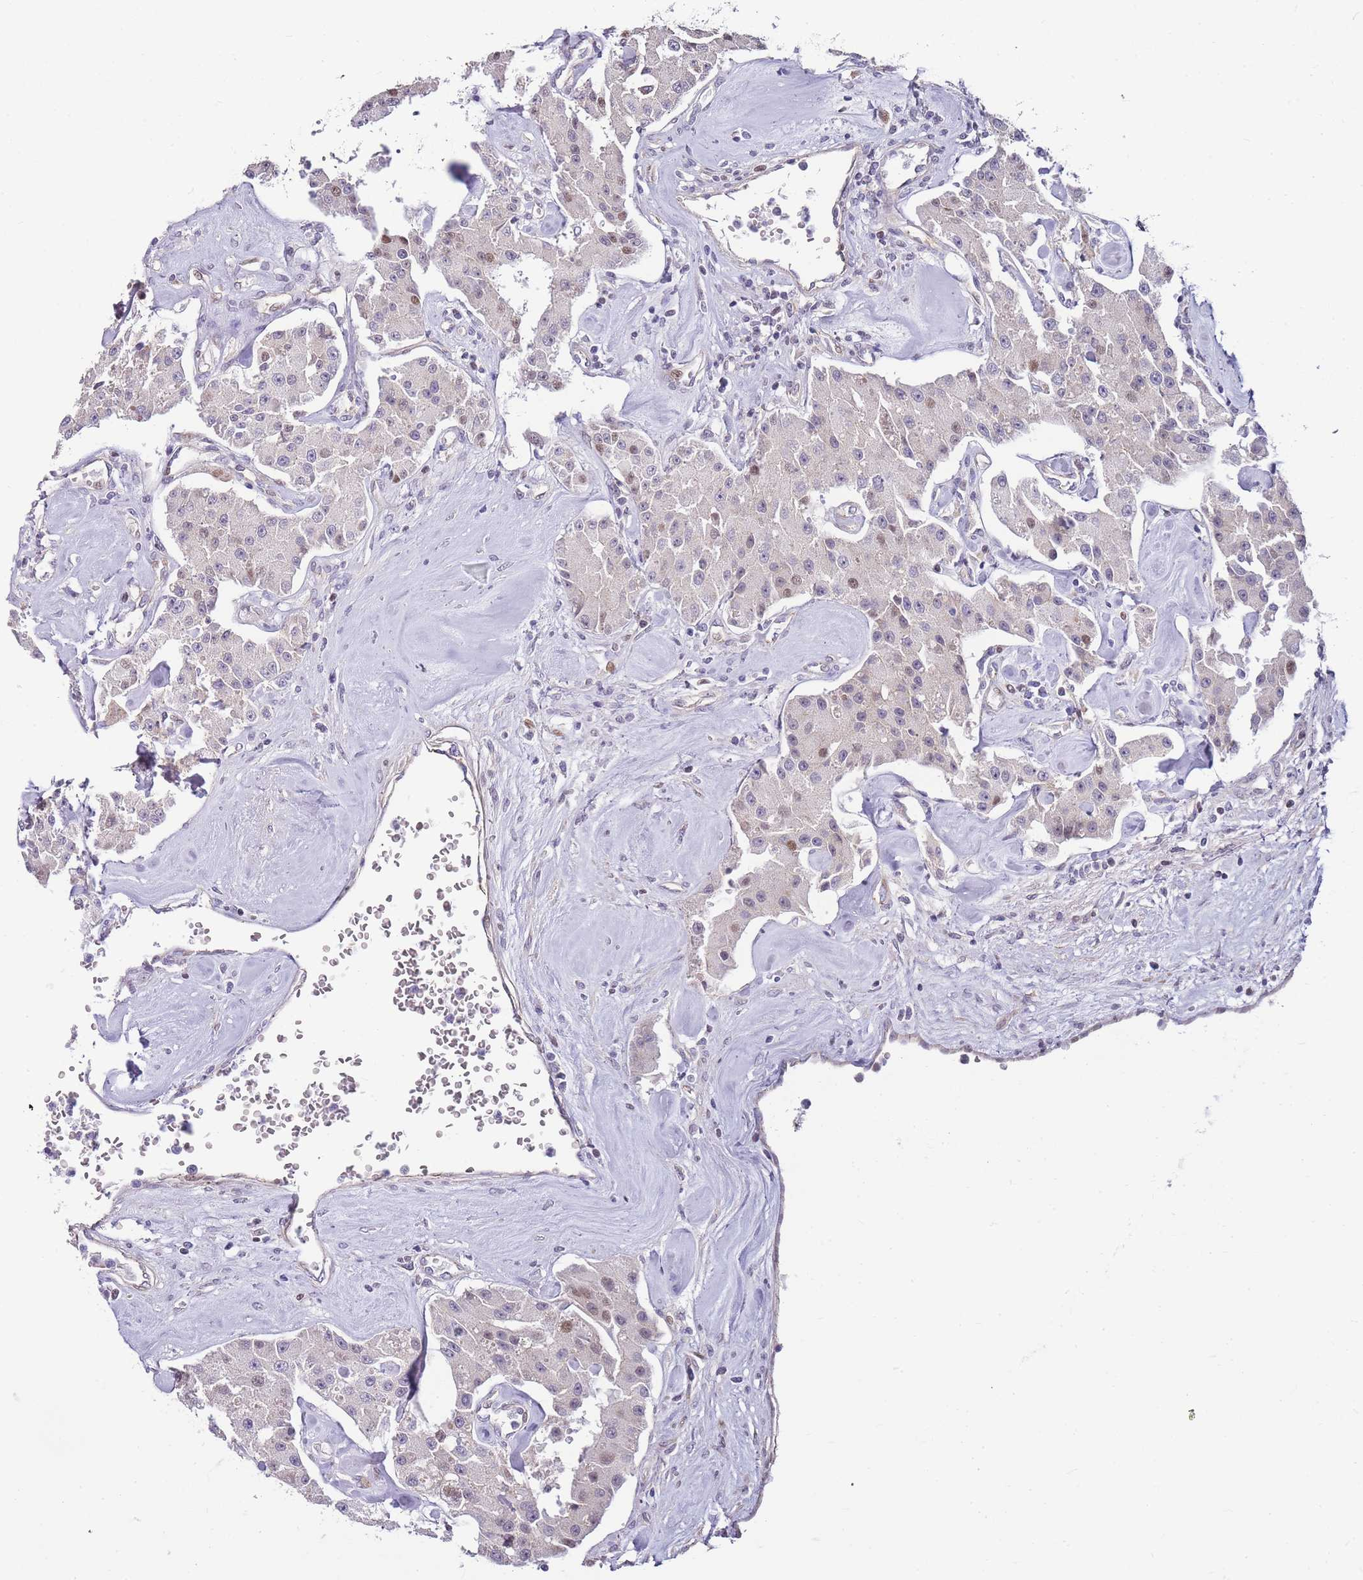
{"staining": {"intensity": "moderate", "quantity": "<25%", "location": "nuclear"}, "tissue": "carcinoid", "cell_type": "Tumor cells", "image_type": "cancer", "snomed": [{"axis": "morphology", "description": "Carcinoid, malignant, NOS"}, {"axis": "topography", "description": "Pancreas"}], "caption": "A high-resolution micrograph shows immunohistochemistry staining of carcinoid, which exhibits moderate nuclear staining in approximately <25% of tumor cells.", "gene": "CLBA1", "patient": {"sex": "male", "age": 41}}